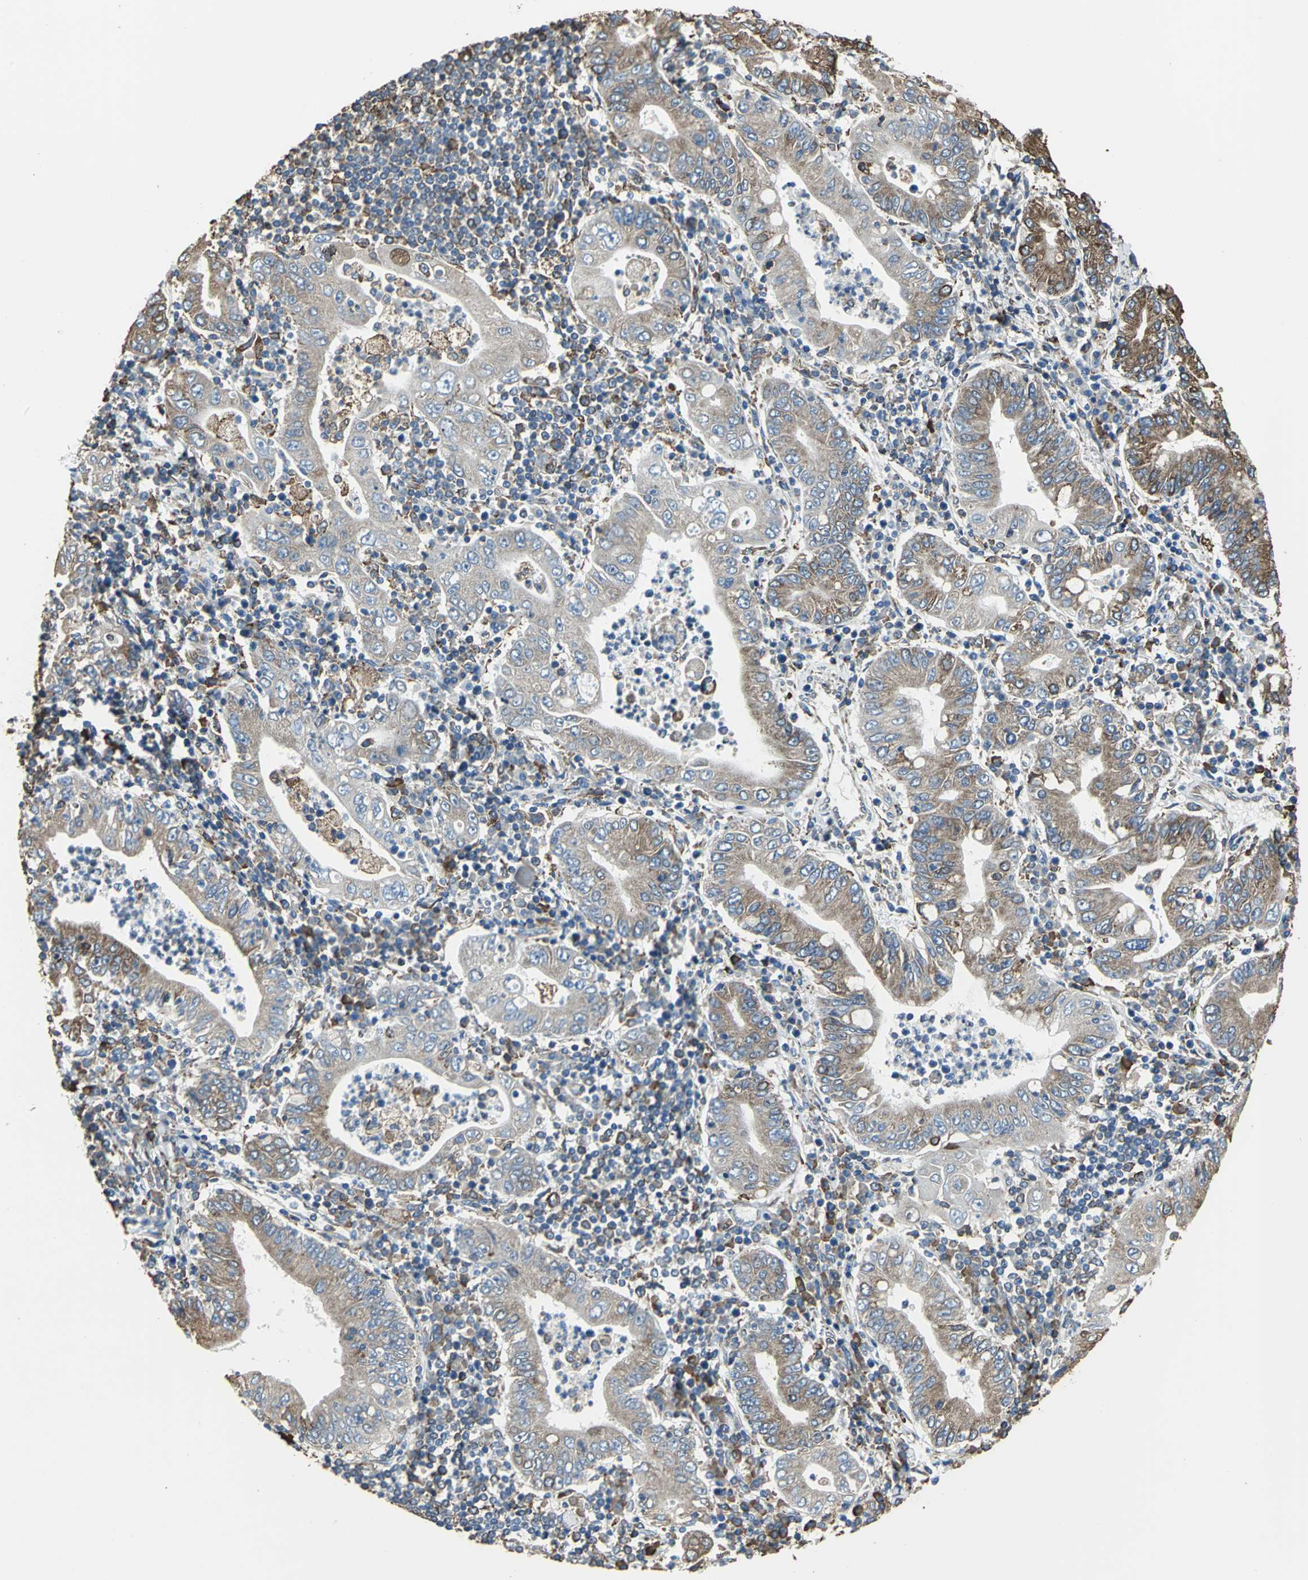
{"staining": {"intensity": "strong", "quantity": ">75%", "location": "cytoplasmic/membranous"}, "tissue": "stomach cancer", "cell_type": "Tumor cells", "image_type": "cancer", "snomed": [{"axis": "morphology", "description": "Normal tissue, NOS"}, {"axis": "morphology", "description": "Adenocarcinoma, NOS"}, {"axis": "topography", "description": "Esophagus"}, {"axis": "topography", "description": "Stomach, upper"}, {"axis": "topography", "description": "Peripheral nerve tissue"}], "caption": "This micrograph displays IHC staining of human adenocarcinoma (stomach), with high strong cytoplasmic/membranous expression in approximately >75% of tumor cells.", "gene": "GPANK1", "patient": {"sex": "male", "age": 62}}